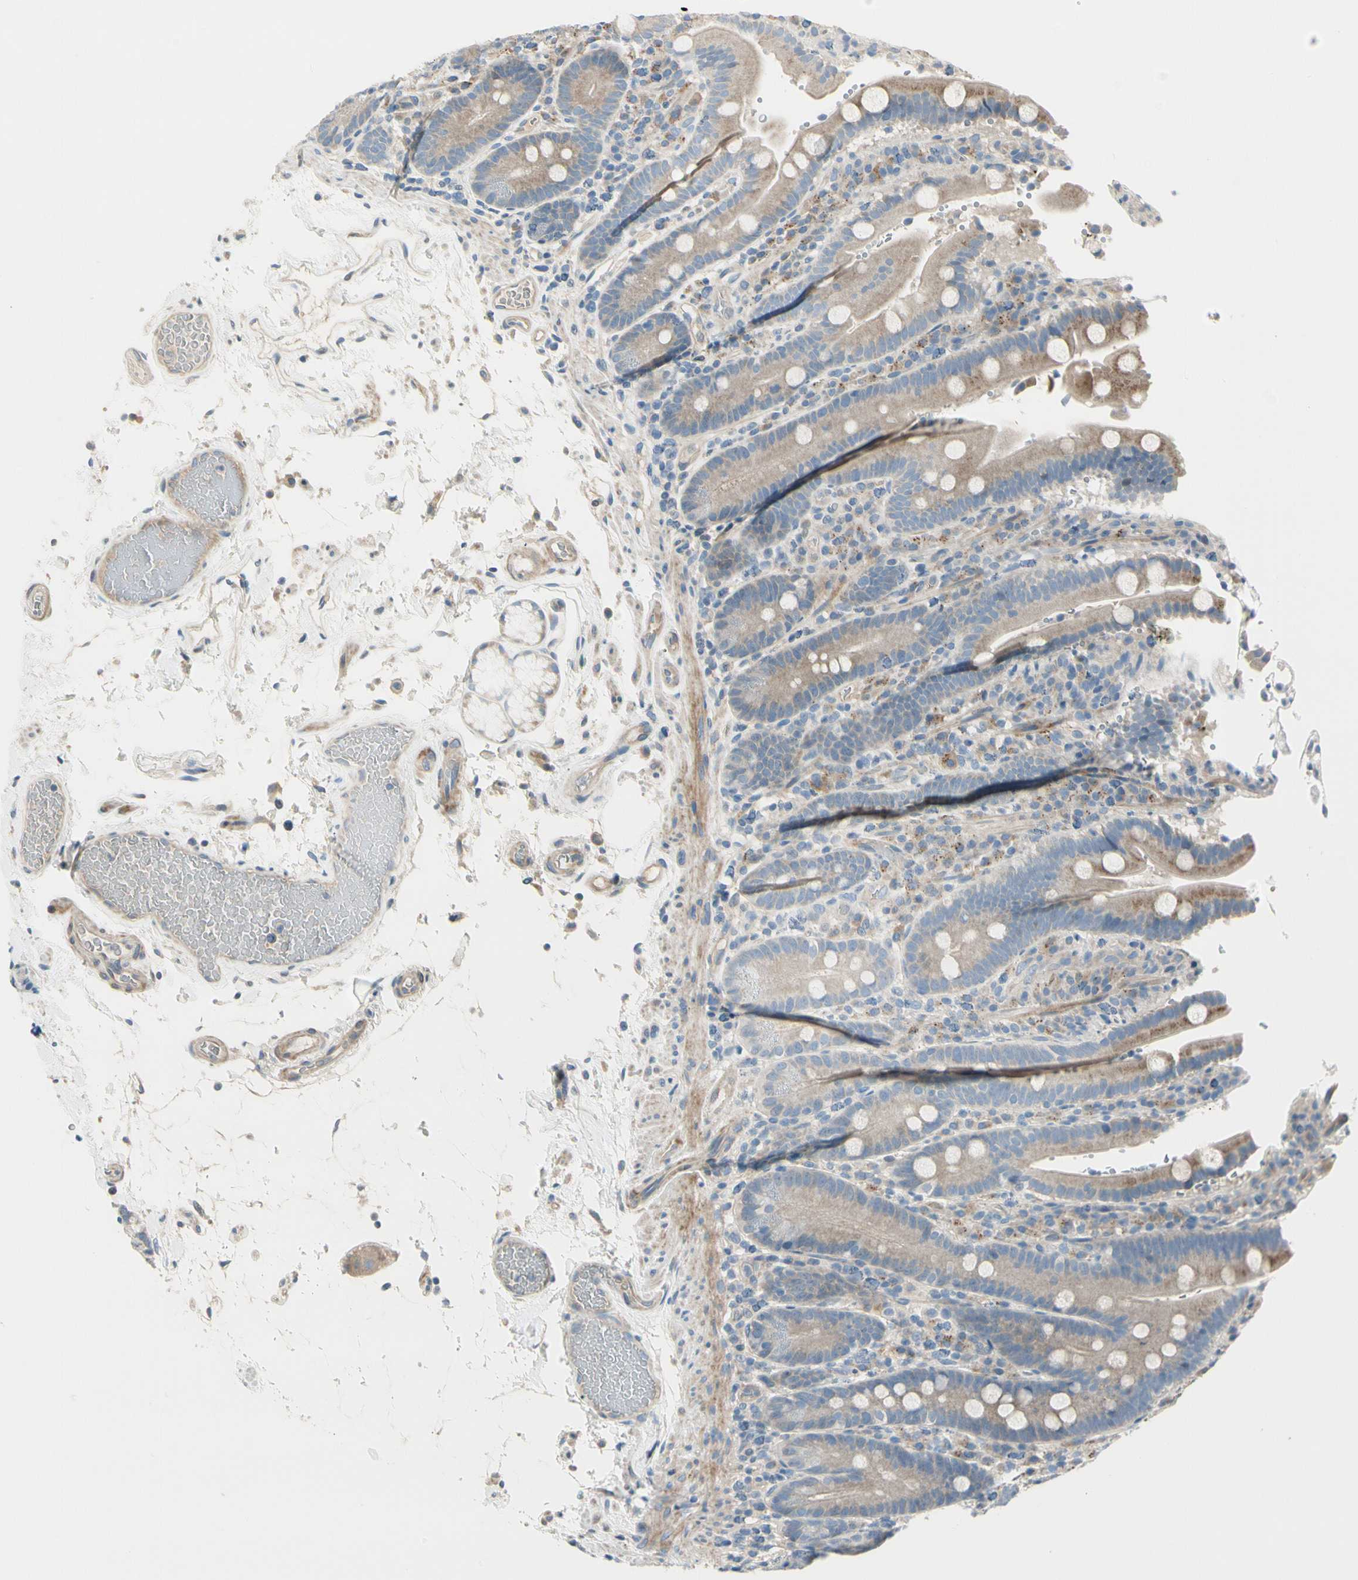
{"staining": {"intensity": "moderate", "quantity": ">75%", "location": "cytoplasmic/membranous"}, "tissue": "duodenum", "cell_type": "Glandular cells", "image_type": "normal", "snomed": [{"axis": "morphology", "description": "Normal tissue, NOS"}, {"axis": "topography", "description": "Small intestine, NOS"}], "caption": "The histopathology image exhibits a brown stain indicating the presence of a protein in the cytoplasmic/membranous of glandular cells in duodenum.", "gene": "ADGRA3", "patient": {"sex": "female", "age": 71}}